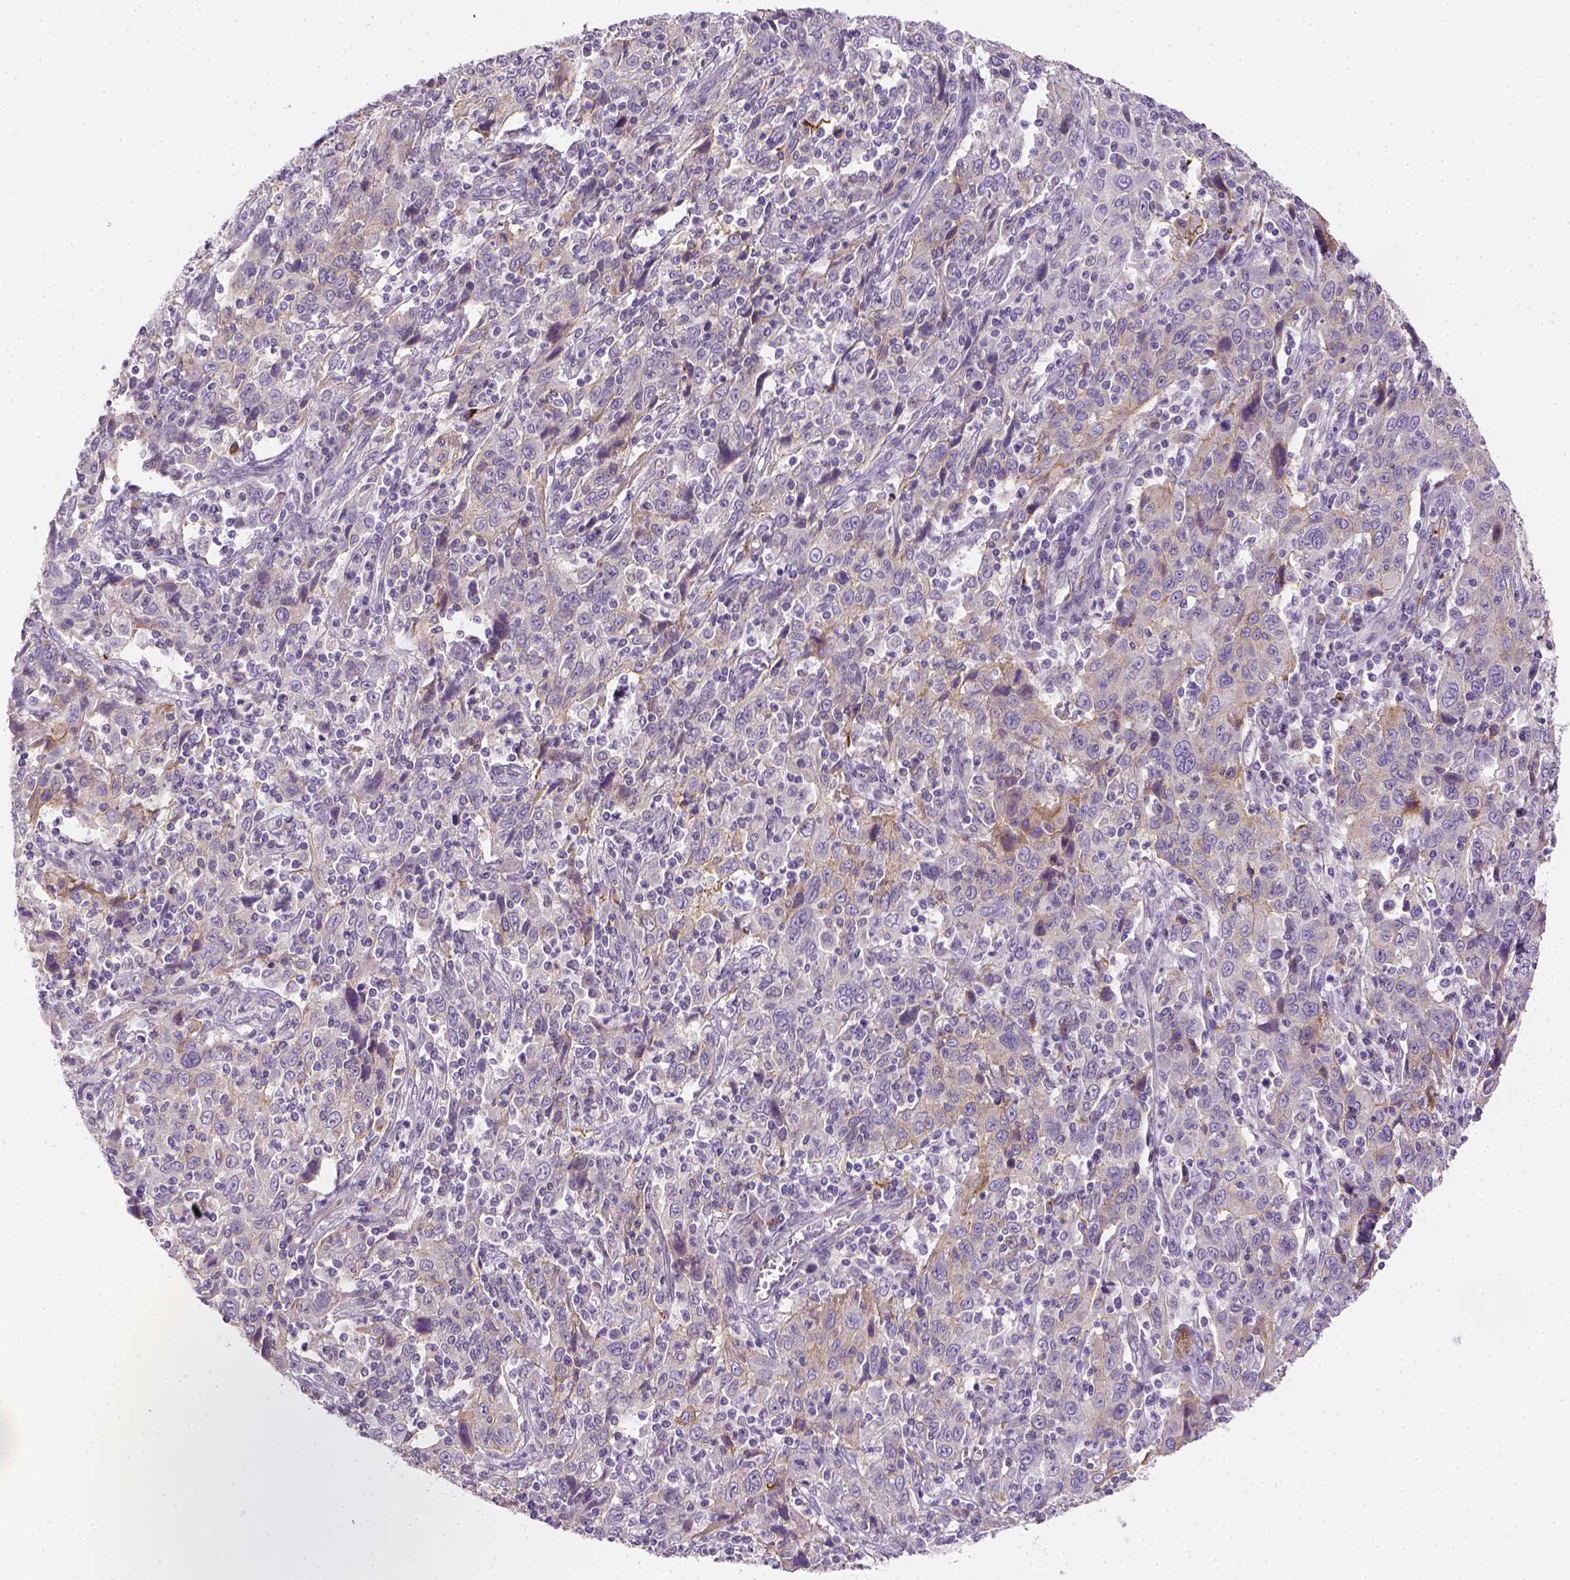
{"staining": {"intensity": "negative", "quantity": "none", "location": "none"}, "tissue": "cervical cancer", "cell_type": "Tumor cells", "image_type": "cancer", "snomed": [{"axis": "morphology", "description": "Squamous cell carcinoma, NOS"}, {"axis": "topography", "description": "Cervix"}], "caption": "Tumor cells are negative for protein expression in human cervical cancer.", "gene": "CACNB1", "patient": {"sex": "female", "age": 46}}